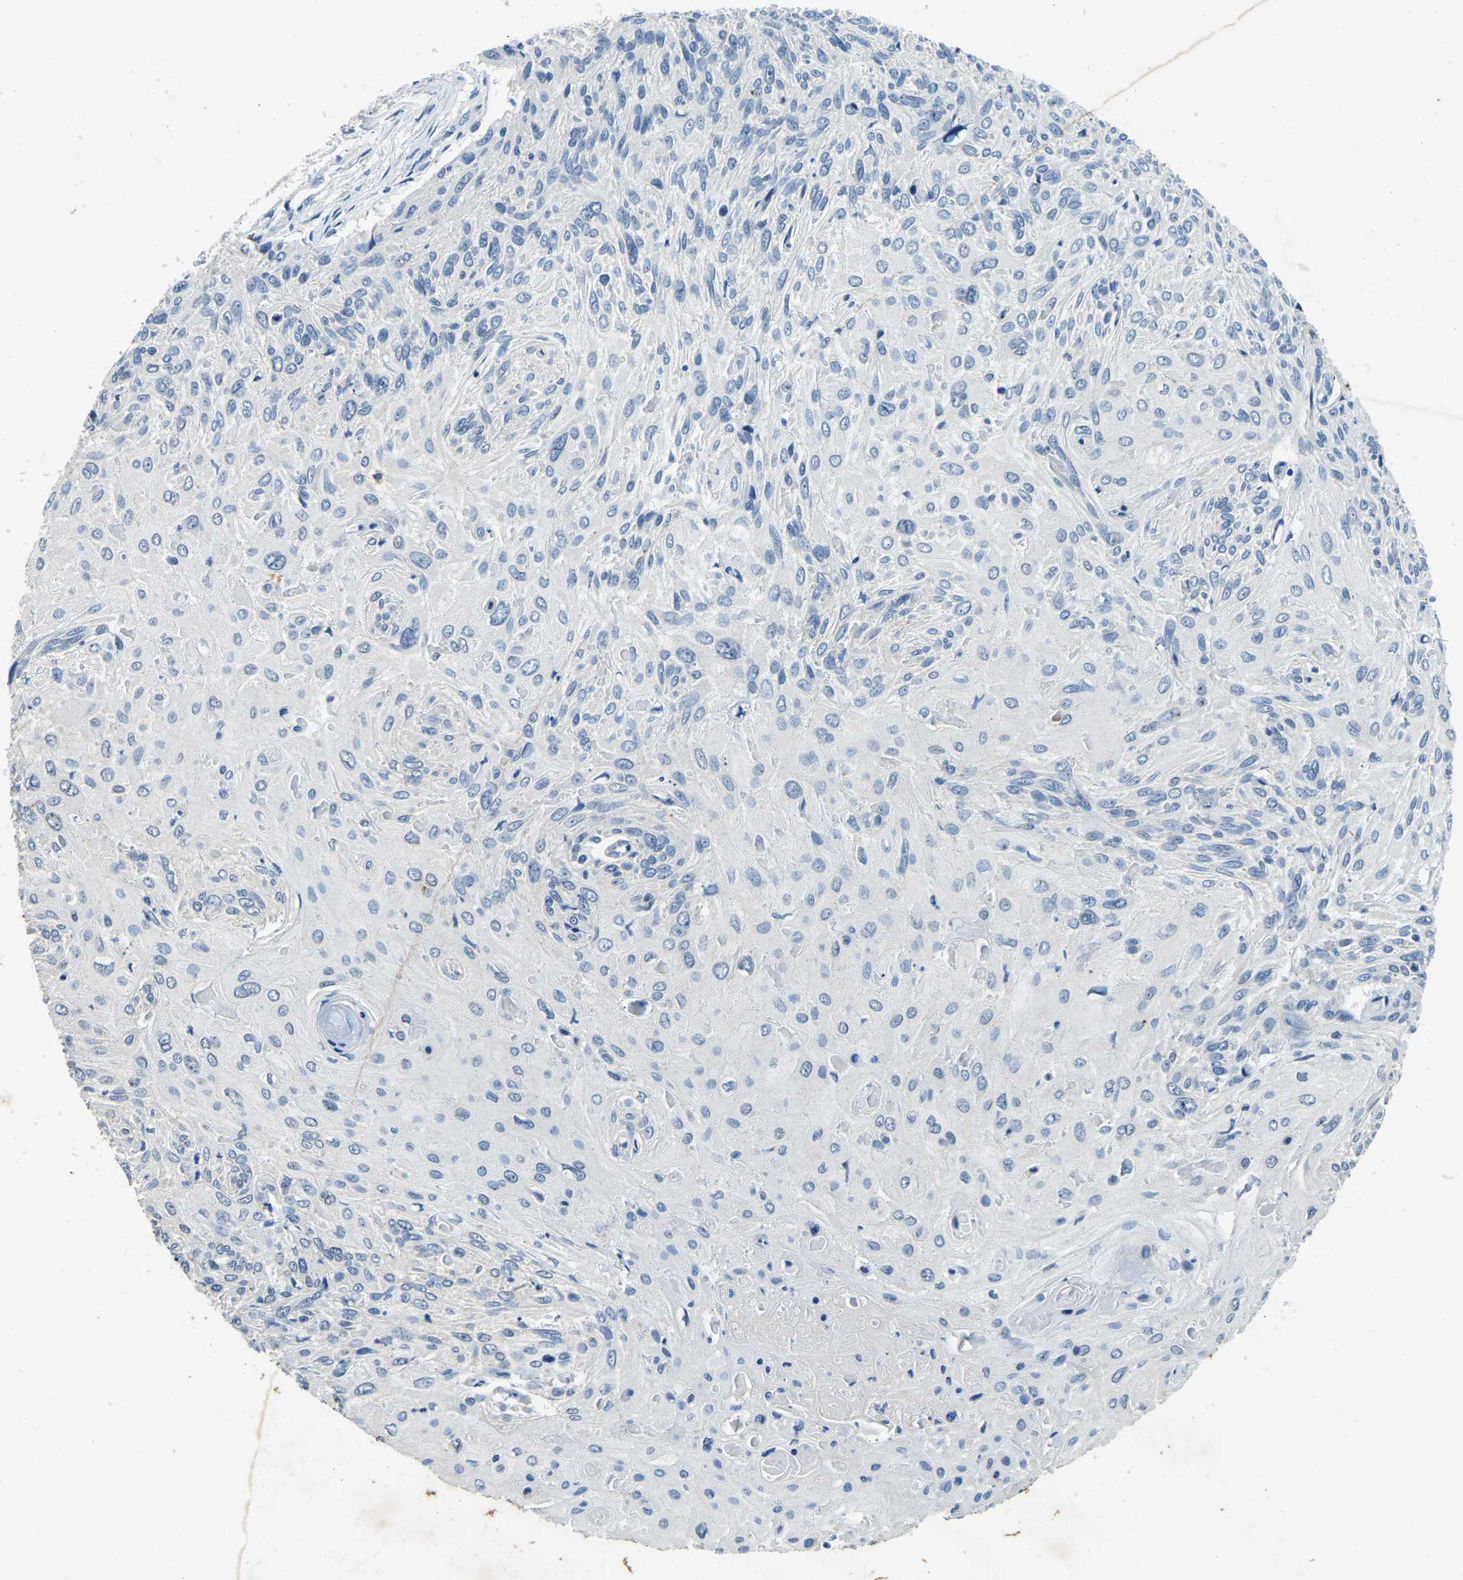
{"staining": {"intensity": "negative", "quantity": "none", "location": "none"}, "tissue": "cervical cancer", "cell_type": "Tumor cells", "image_type": "cancer", "snomed": [{"axis": "morphology", "description": "Squamous cell carcinoma, NOS"}, {"axis": "topography", "description": "Cervix"}], "caption": "Tumor cells are negative for protein expression in human squamous cell carcinoma (cervical).", "gene": "UBN2", "patient": {"sex": "female", "age": 51}}